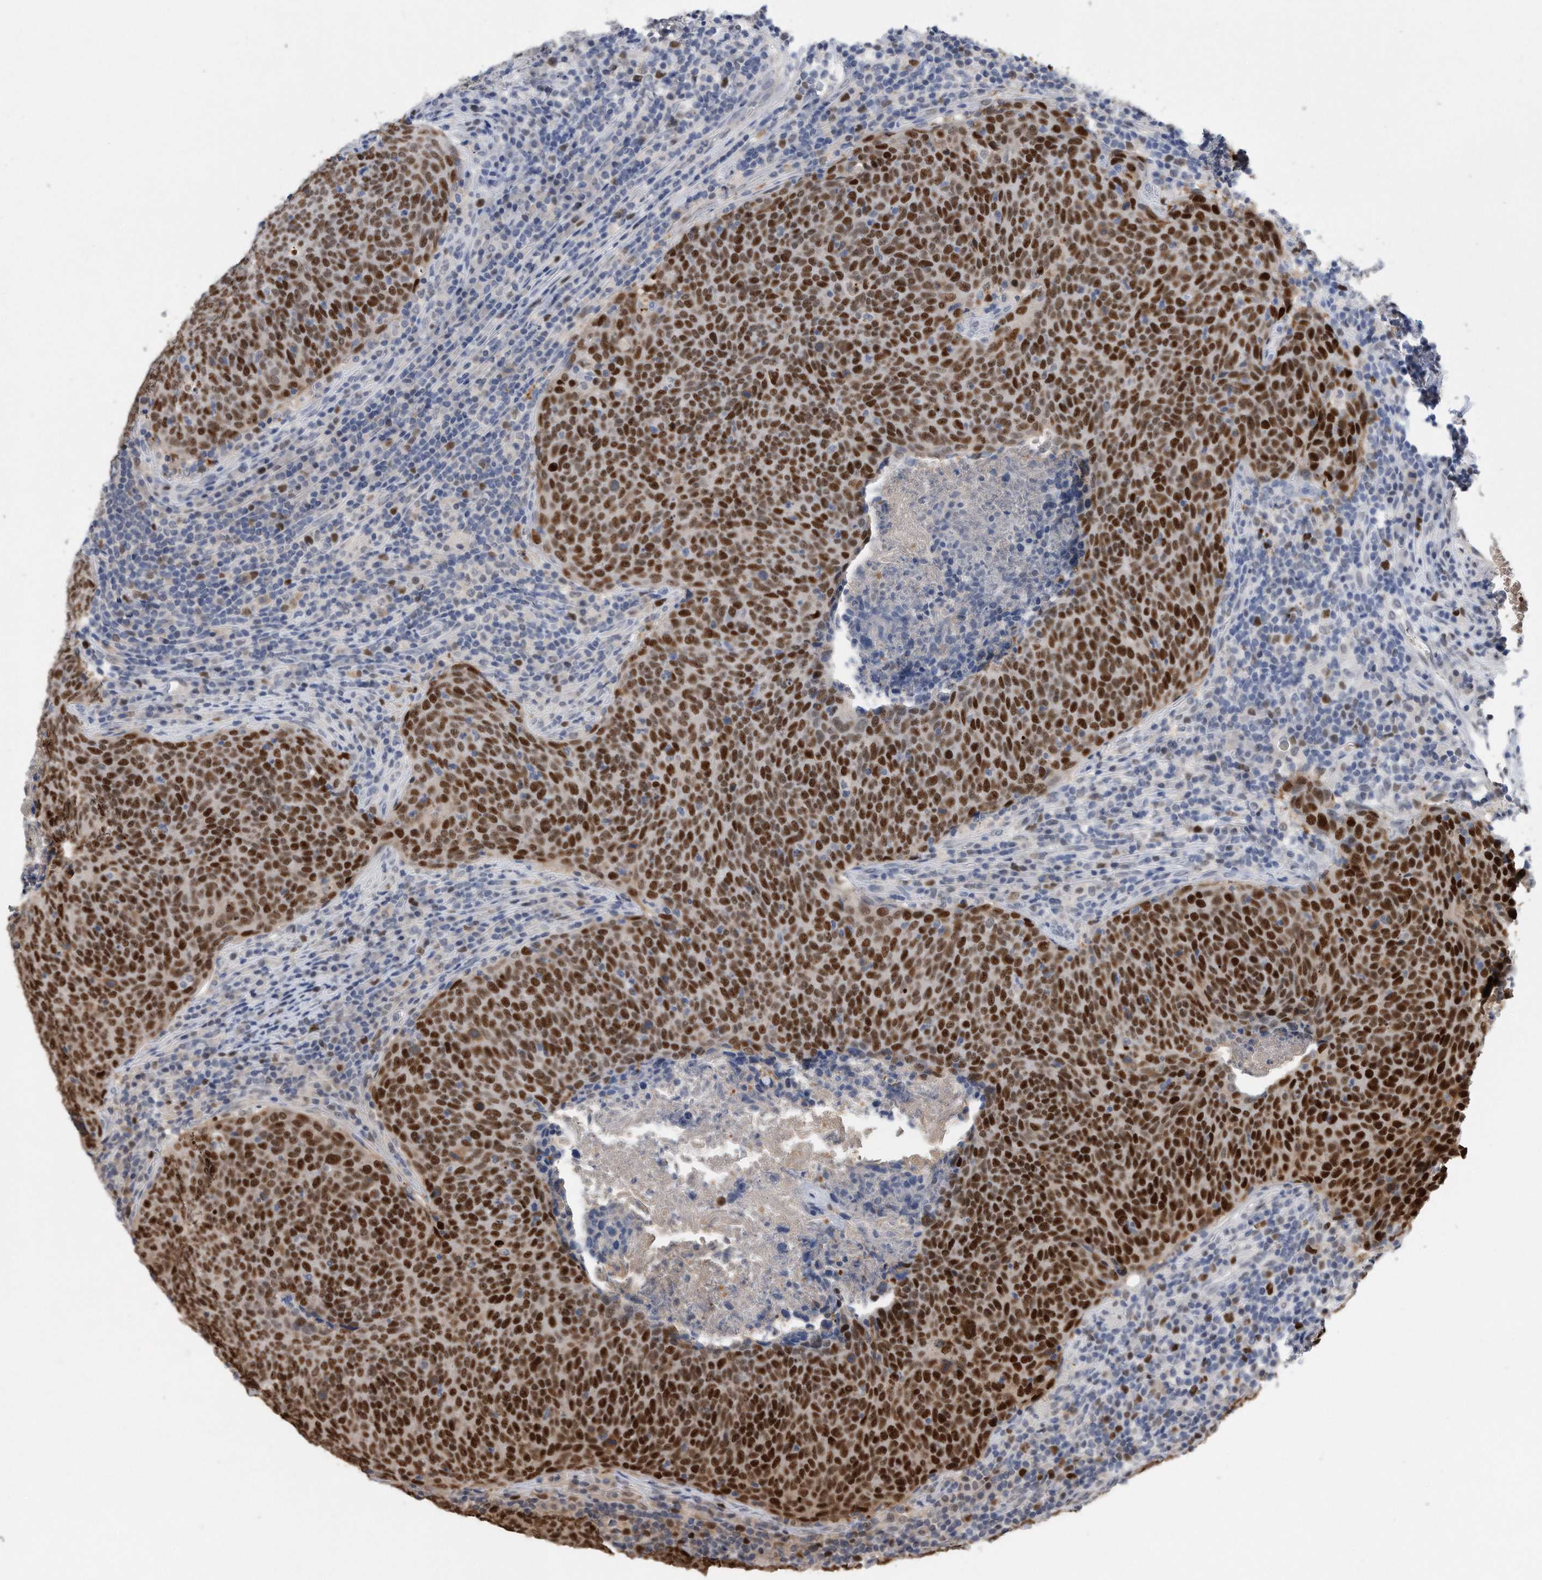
{"staining": {"intensity": "strong", "quantity": ">75%", "location": "nuclear"}, "tissue": "head and neck cancer", "cell_type": "Tumor cells", "image_type": "cancer", "snomed": [{"axis": "morphology", "description": "Squamous cell carcinoma, NOS"}, {"axis": "morphology", "description": "Squamous cell carcinoma, metastatic, NOS"}, {"axis": "topography", "description": "Lymph node"}, {"axis": "topography", "description": "Head-Neck"}], "caption": "The histopathology image displays a brown stain indicating the presence of a protein in the nuclear of tumor cells in squamous cell carcinoma (head and neck). (DAB IHC, brown staining for protein, blue staining for nuclei).", "gene": "PCNA", "patient": {"sex": "male", "age": 62}}